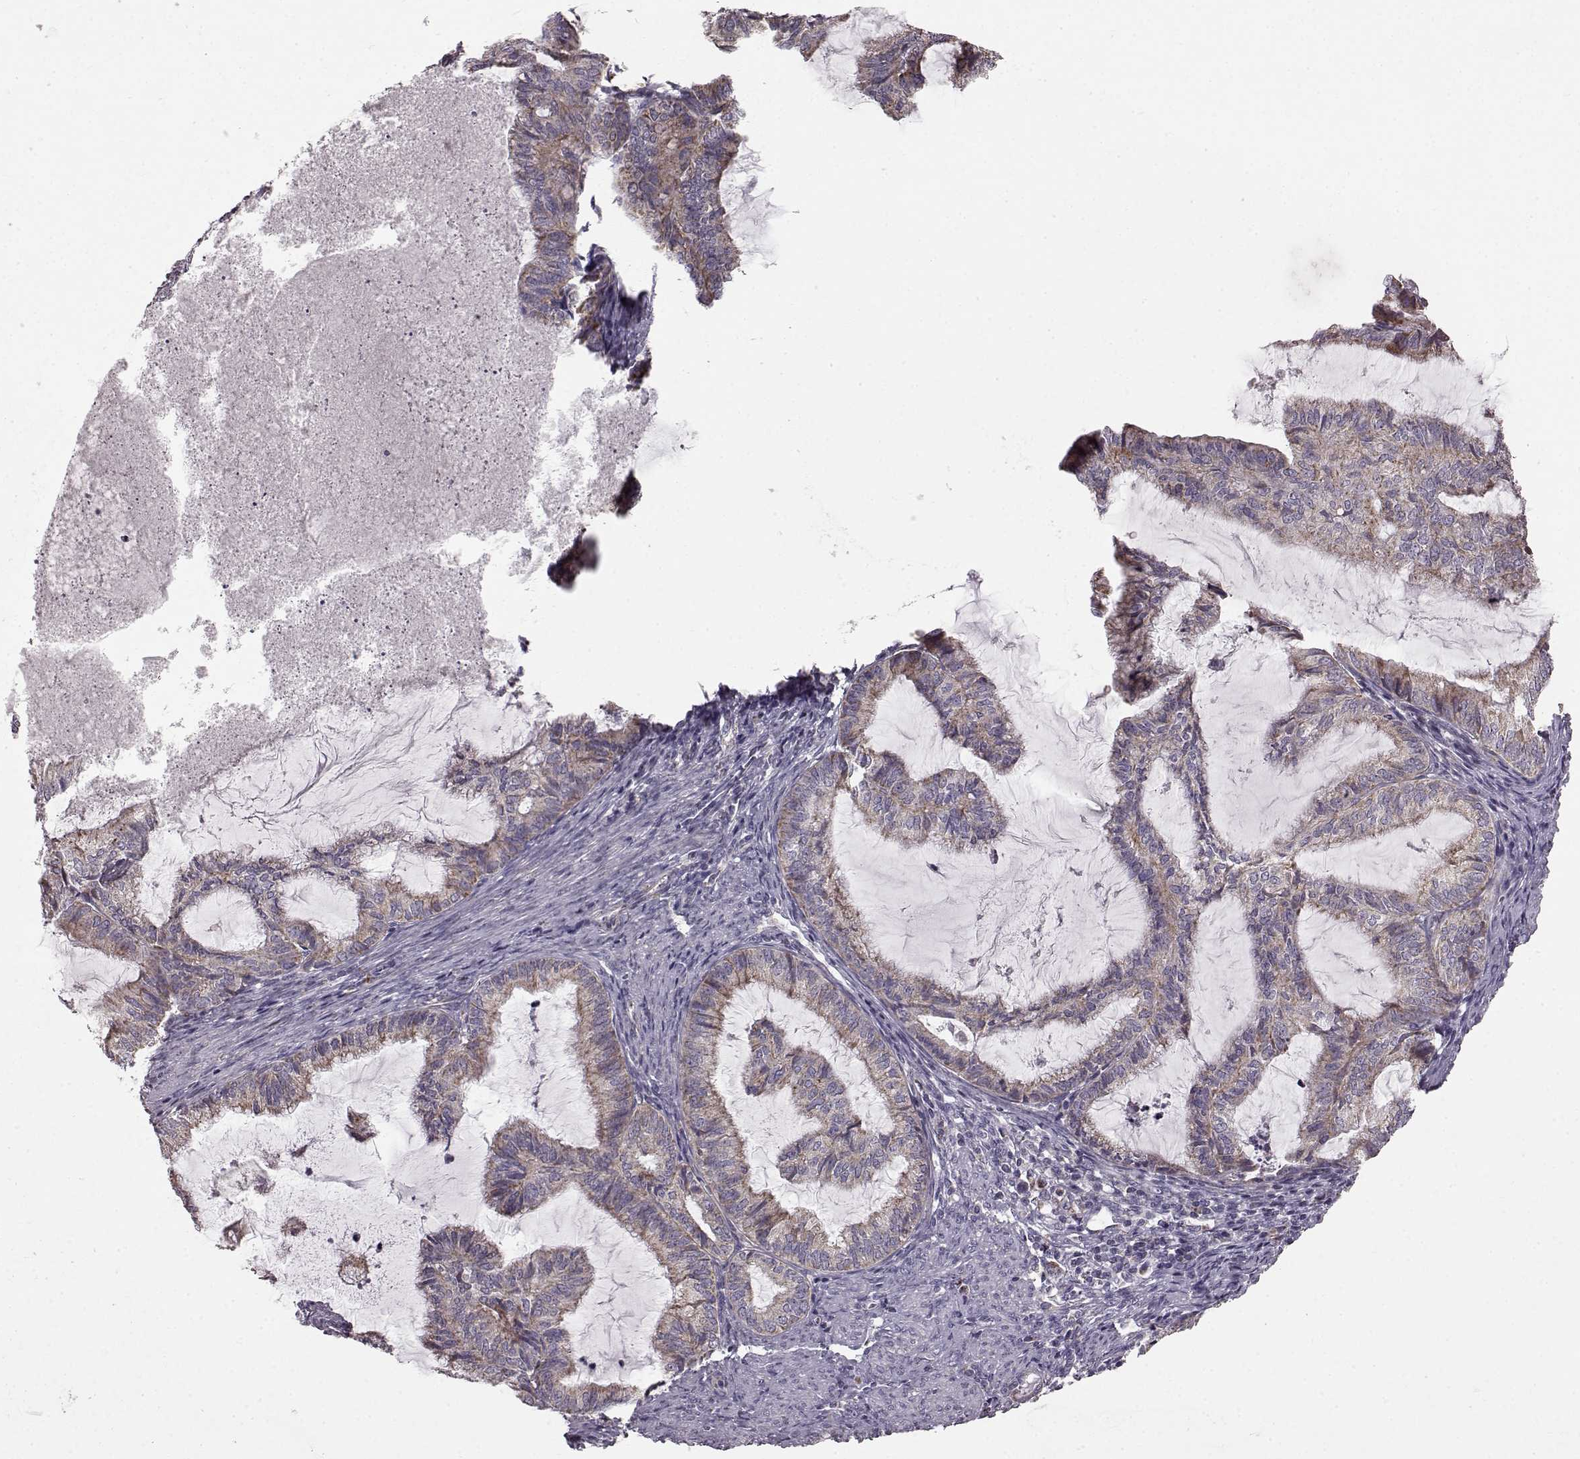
{"staining": {"intensity": "weak", "quantity": "<25%", "location": "cytoplasmic/membranous"}, "tissue": "endometrial cancer", "cell_type": "Tumor cells", "image_type": "cancer", "snomed": [{"axis": "morphology", "description": "Adenocarcinoma, NOS"}, {"axis": "topography", "description": "Endometrium"}], "caption": "Tumor cells are negative for protein expression in human endometrial adenocarcinoma.", "gene": "FAM8A1", "patient": {"sex": "female", "age": 86}}